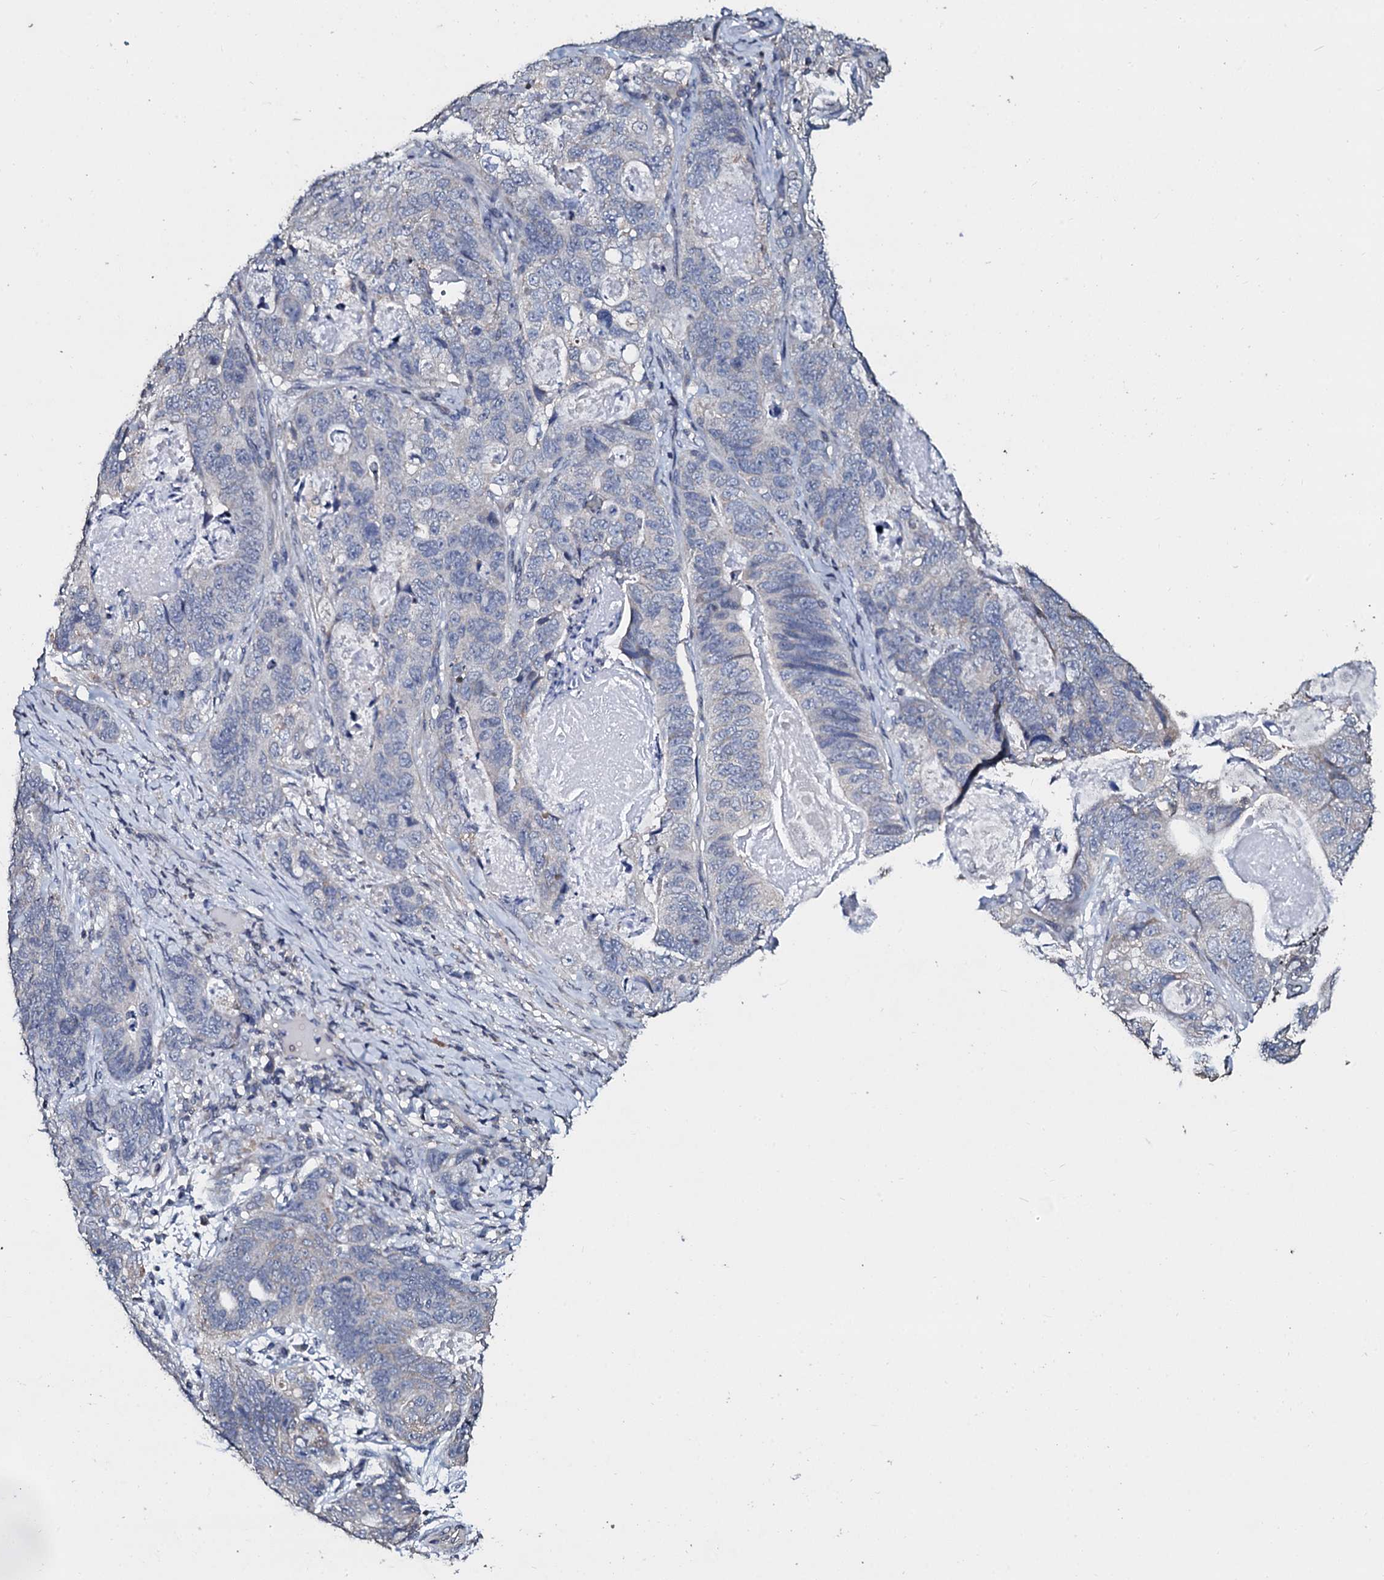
{"staining": {"intensity": "negative", "quantity": "none", "location": "none"}, "tissue": "stomach cancer", "cell_type": "Tumor cells", "image_type": "cancer", "snomed": [{"axis": "morphology", "description": "Normal tissue, NOS"}, {"axis": "morphology", "description": "Adenocarcinoma, NOS"}, {"axis": "topography", "description": "Stomach"}], "caption": "The immunohistochemistry (IHC) micrograph has no significant expression in tumor cells of stomach adenocarcinoma tissue.", "gene": "SLC37A4", "patient": {"sex": "female", "age": 89}}